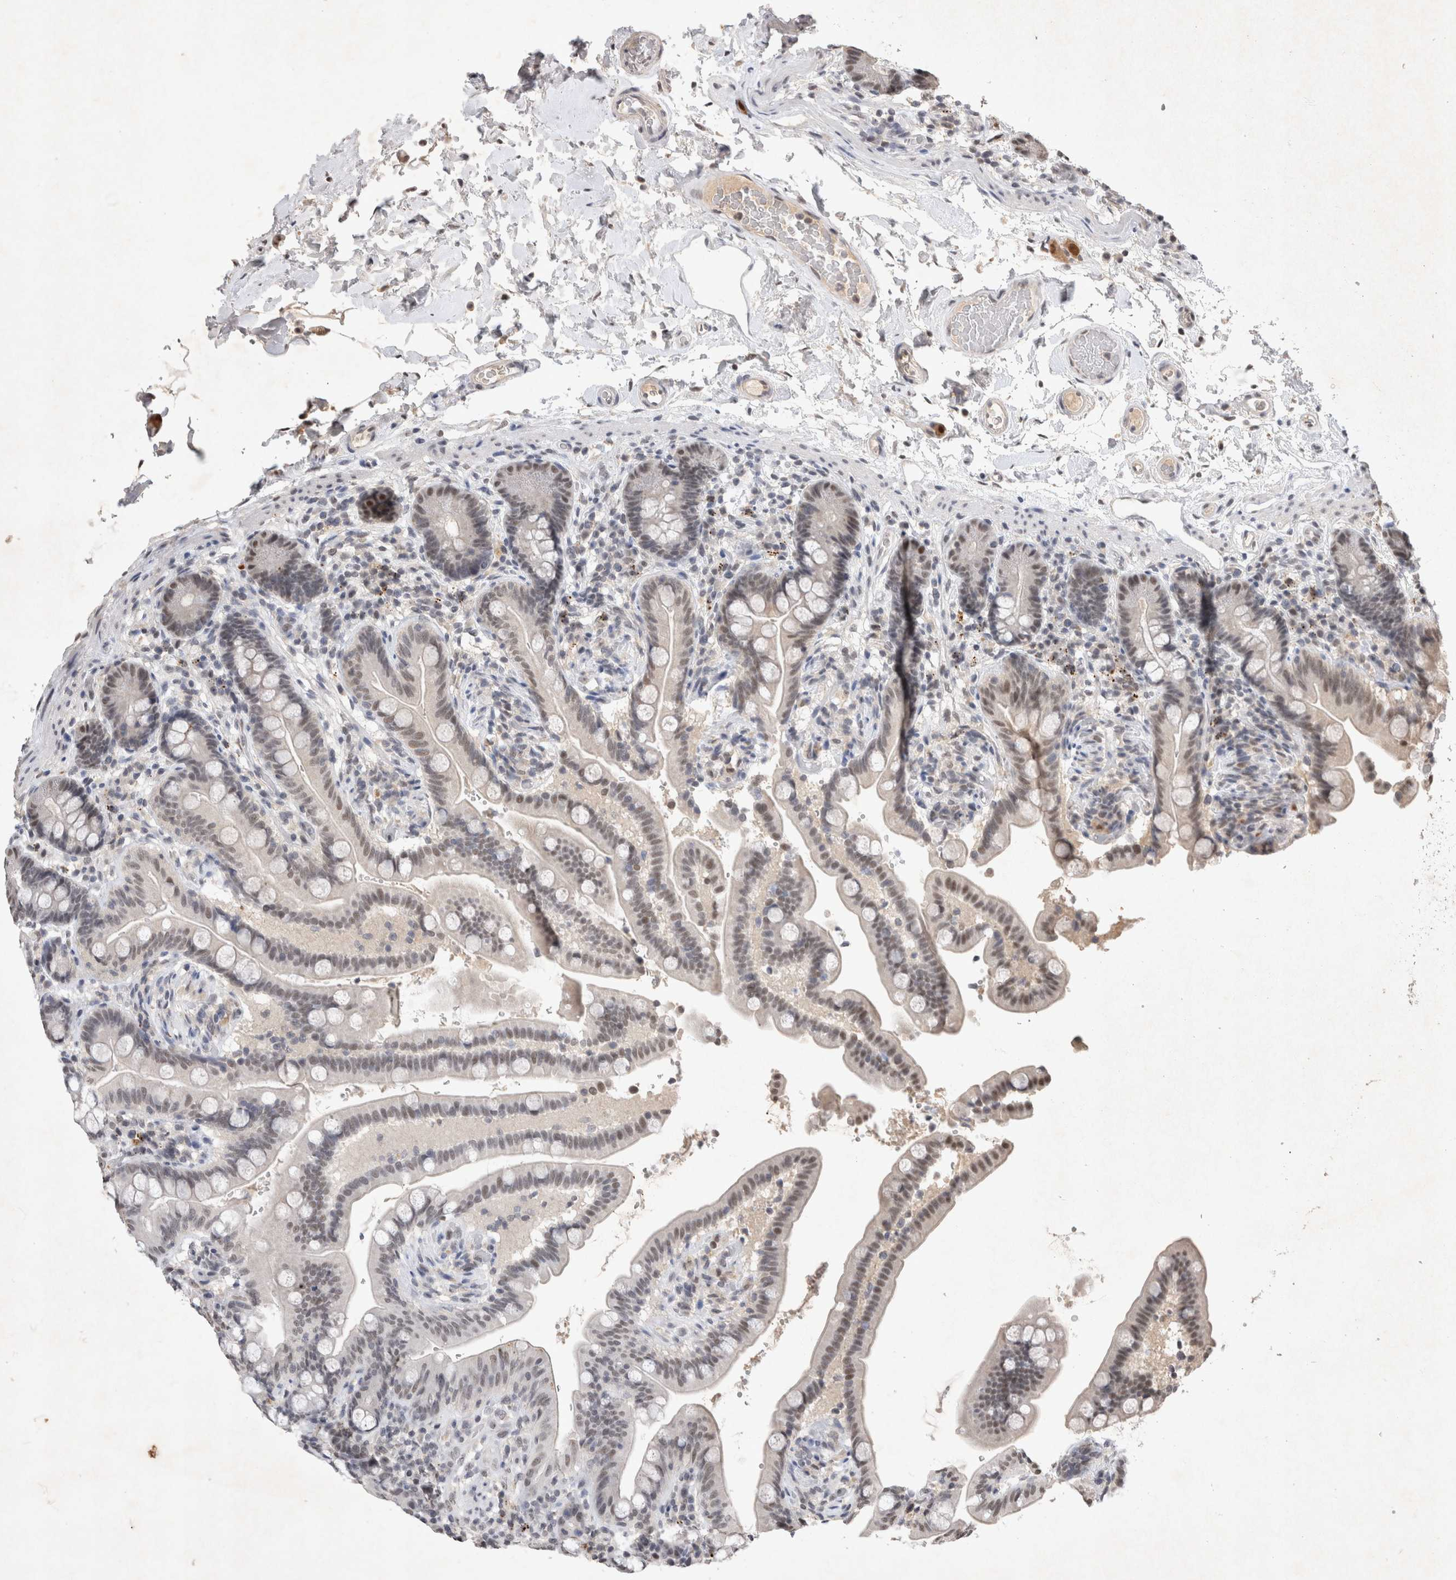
{"staining": {"intensity": "negative", "quantity": "none", "location": "none"}, "tissue": "colon", "cell_type": "Endothelial cells", "image_type": "normal", "snomed": [{"axis": "morphology", "description": "Normal tissue, NOS"}, {"axis": "topography", "description": "Smooth muscle"}, {"axis": "topography", "description": "Colon"}], "caption": "Colon stained for a protein using immunohistochemistry (IHC) displays no staining endothelial cells.", "gene": "XRCC5", "patient": {"sex": "male", "age": 73}}